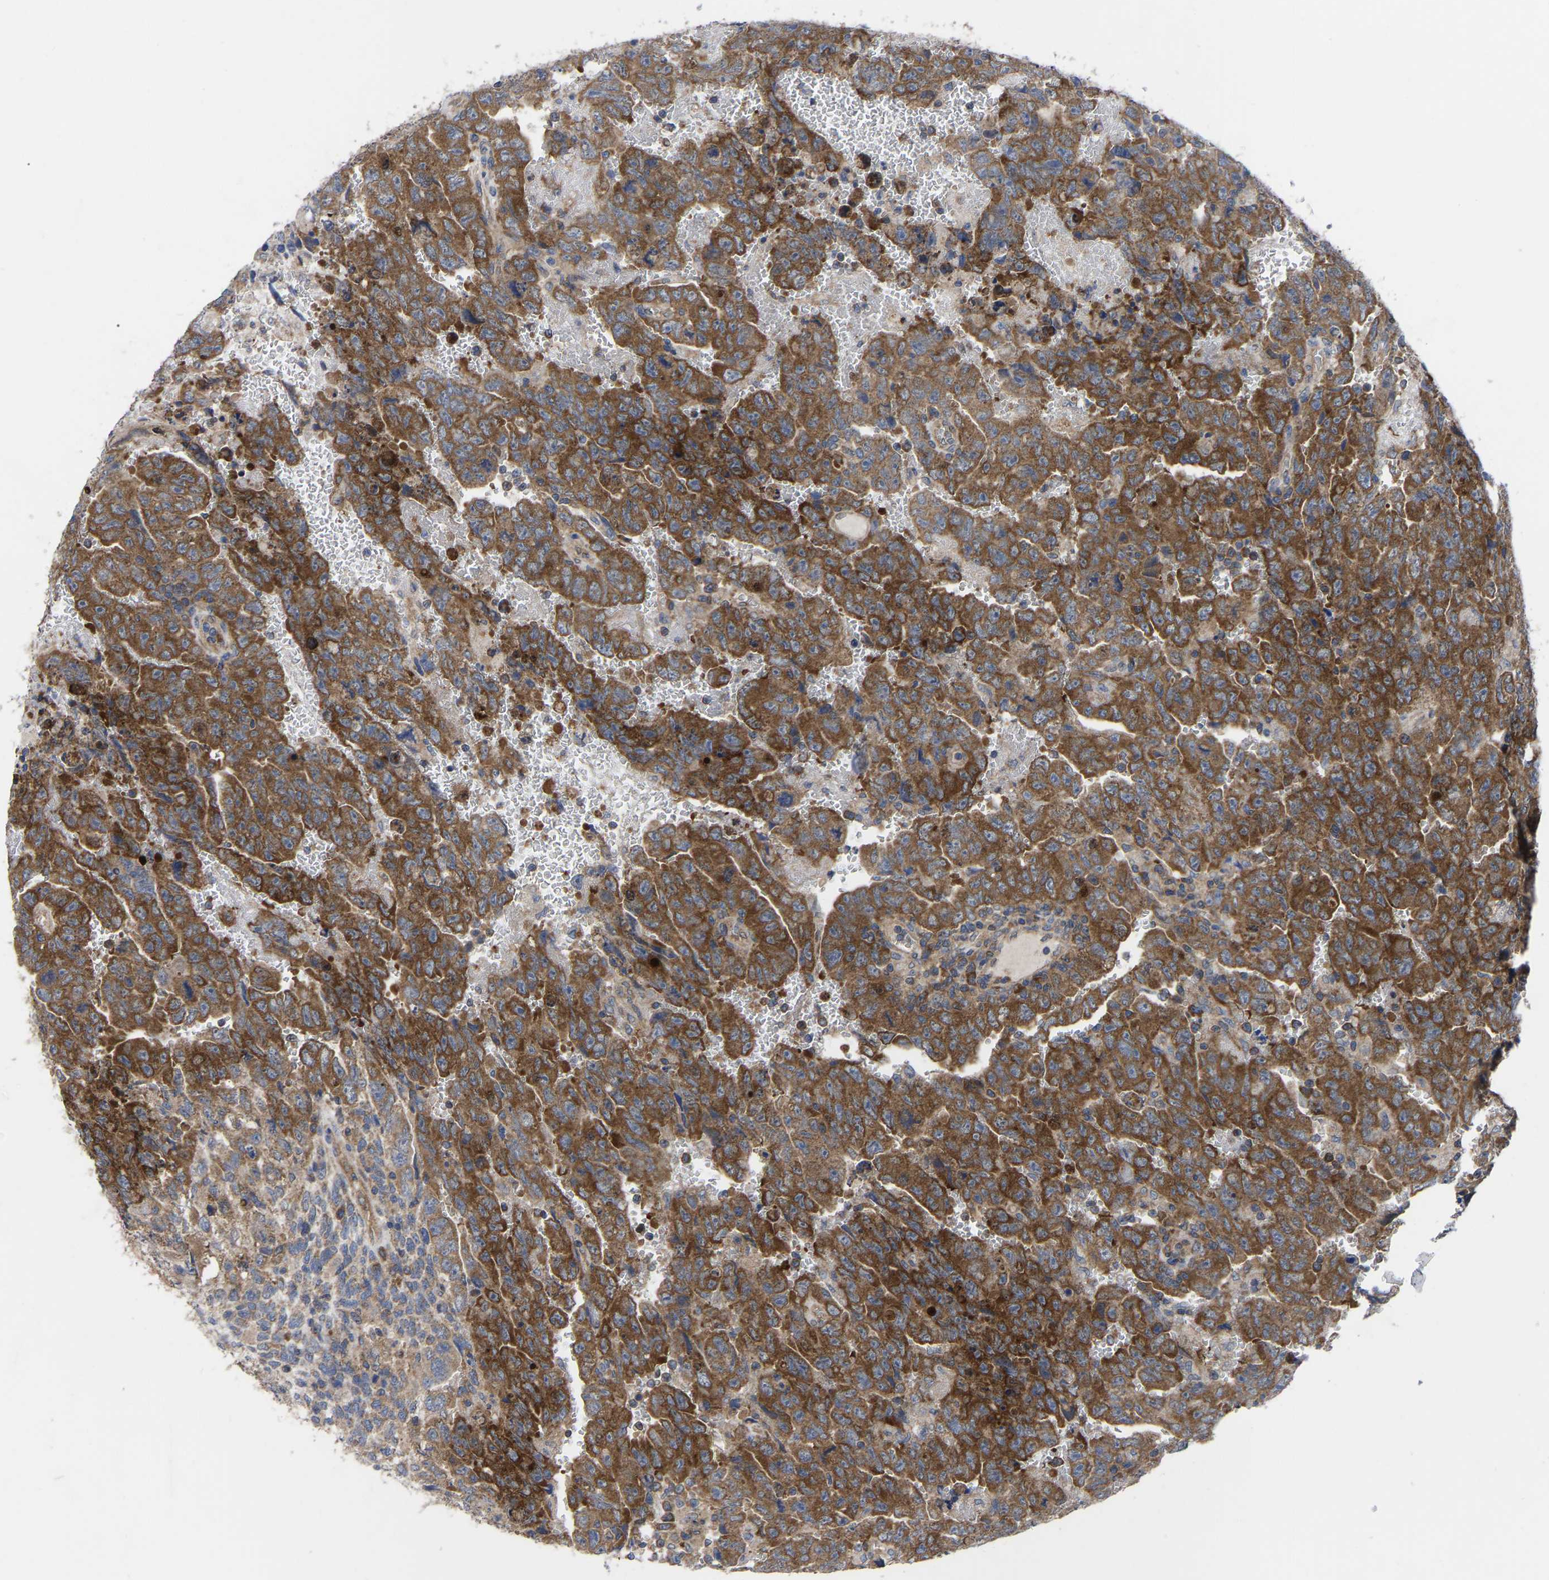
{"staining": {"intensity": "strong", "quantity": ">75%", "location": "cytoplasmic/membranous"}, "tissue": "testis cancer", "cell_type": "Tumor cells", "image_type": "cancer", "snomed": [{"axis": "morphology", "description": "Carcinoma, Embryonal, NOS"}, {"axis": "topography", "description": "Testis"}], "caption": "IHC image of neoplastic tissue: testis cancer (embryonal carcinoma) stained using IHC displays high levels of strong protein expression localized specifically in the cytoplasmic/membranous of tumor cells, appearing as a cytoplasmic/membranous brown color.", "gene": "TCP1", "patient": {"sex": "male", "age": 28}}